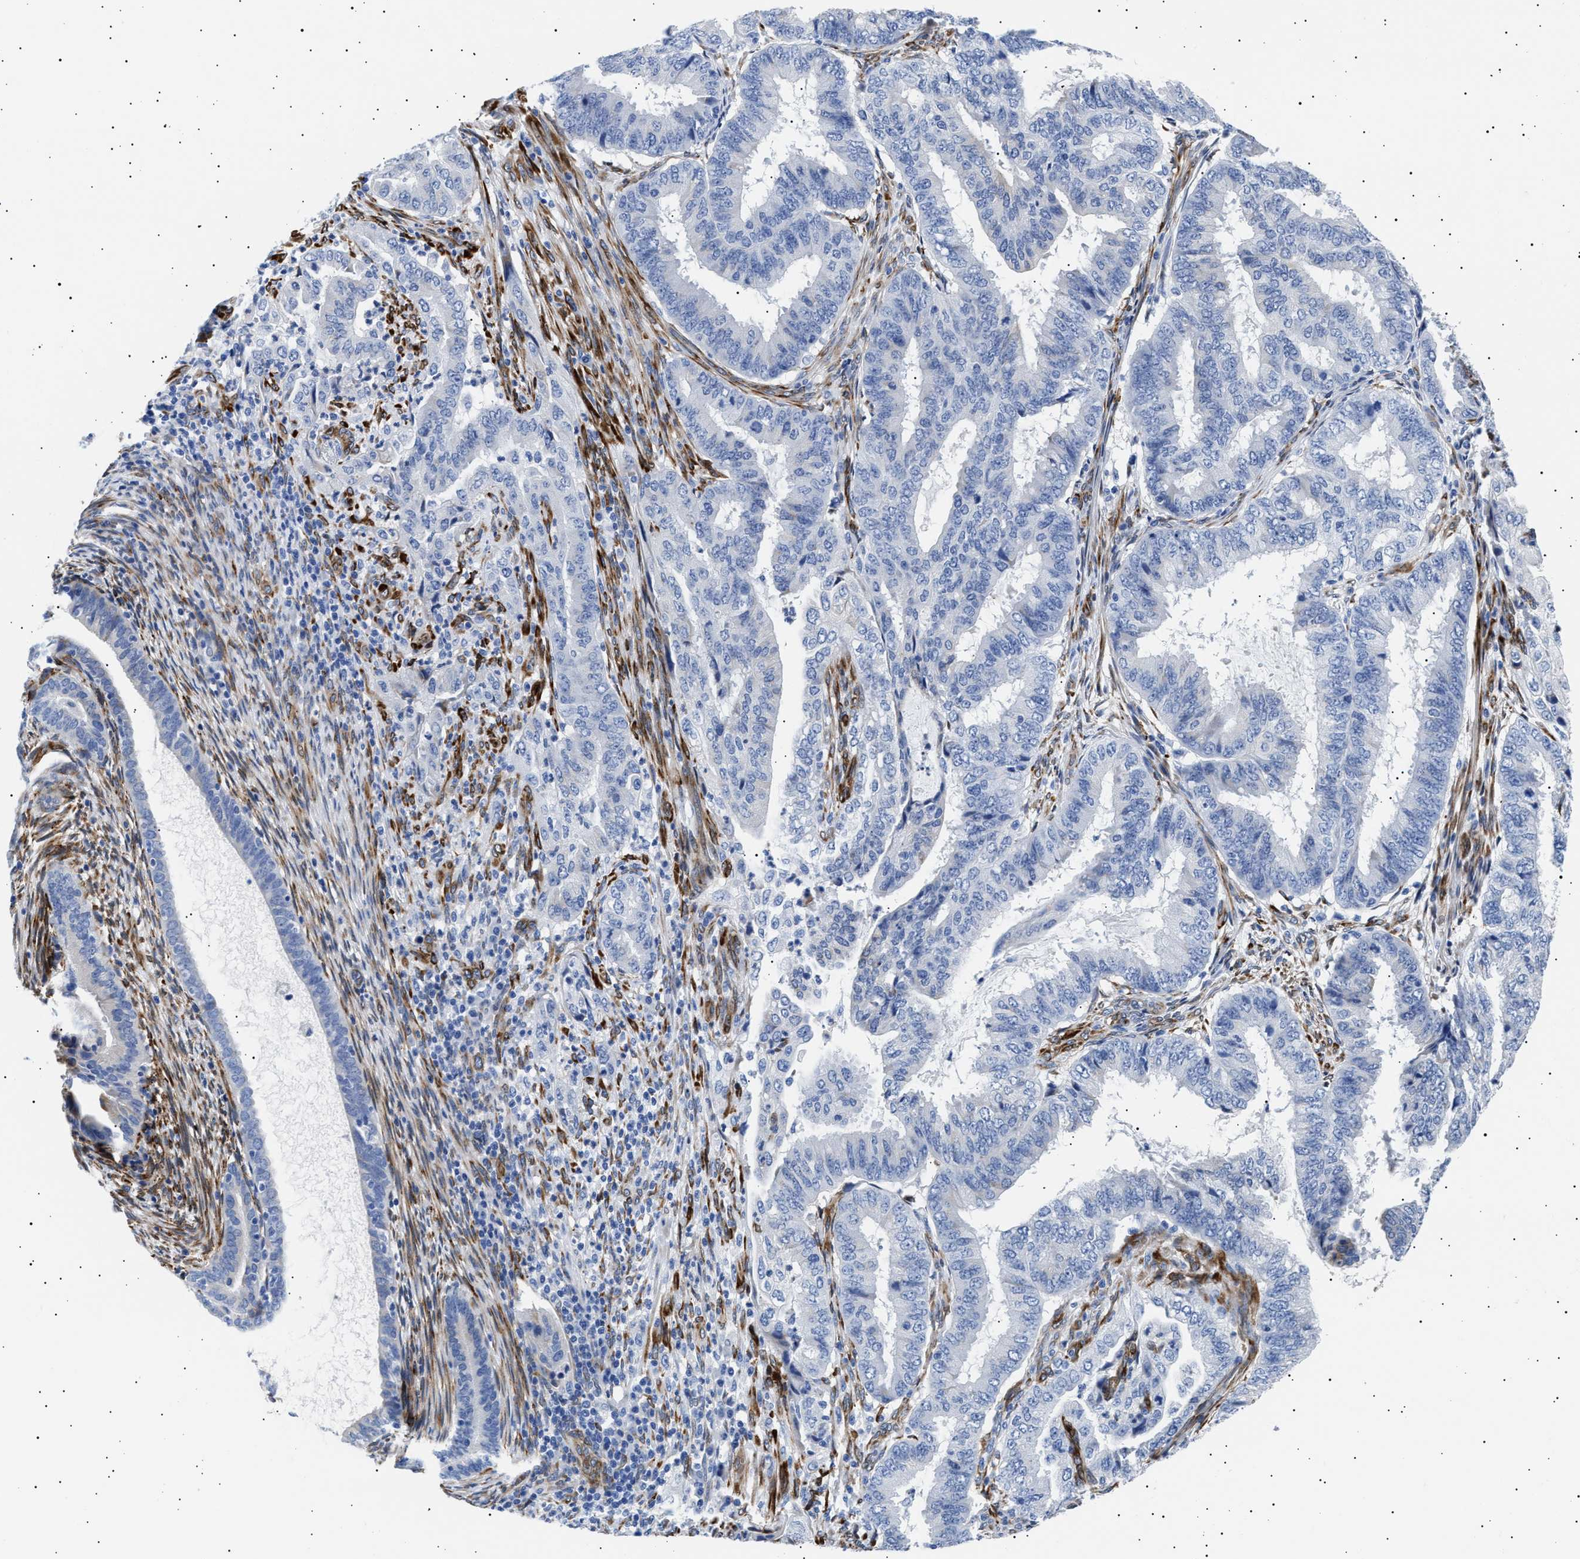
{"staining": {"intensity": "negative", "quantity": "none", "location": "none"}, "tissue": "endometrial cancer", "cell_type": "Tumor cells", "image_type": "cancer", "snomed": [{"axis": "morphology", "description": "Adenocarcinoma, NOS"}, {"axis": "topography", "description": "Endometrium"}], "caption": "The histopathology image shows no significant staining in tumor cells of endometrial cancer (adenocarcinoma). (DAB immunohistochemistry (IHC), high magnification).", "gene": "HEMGN", "patient": {"sex": "female", "age": 51}}